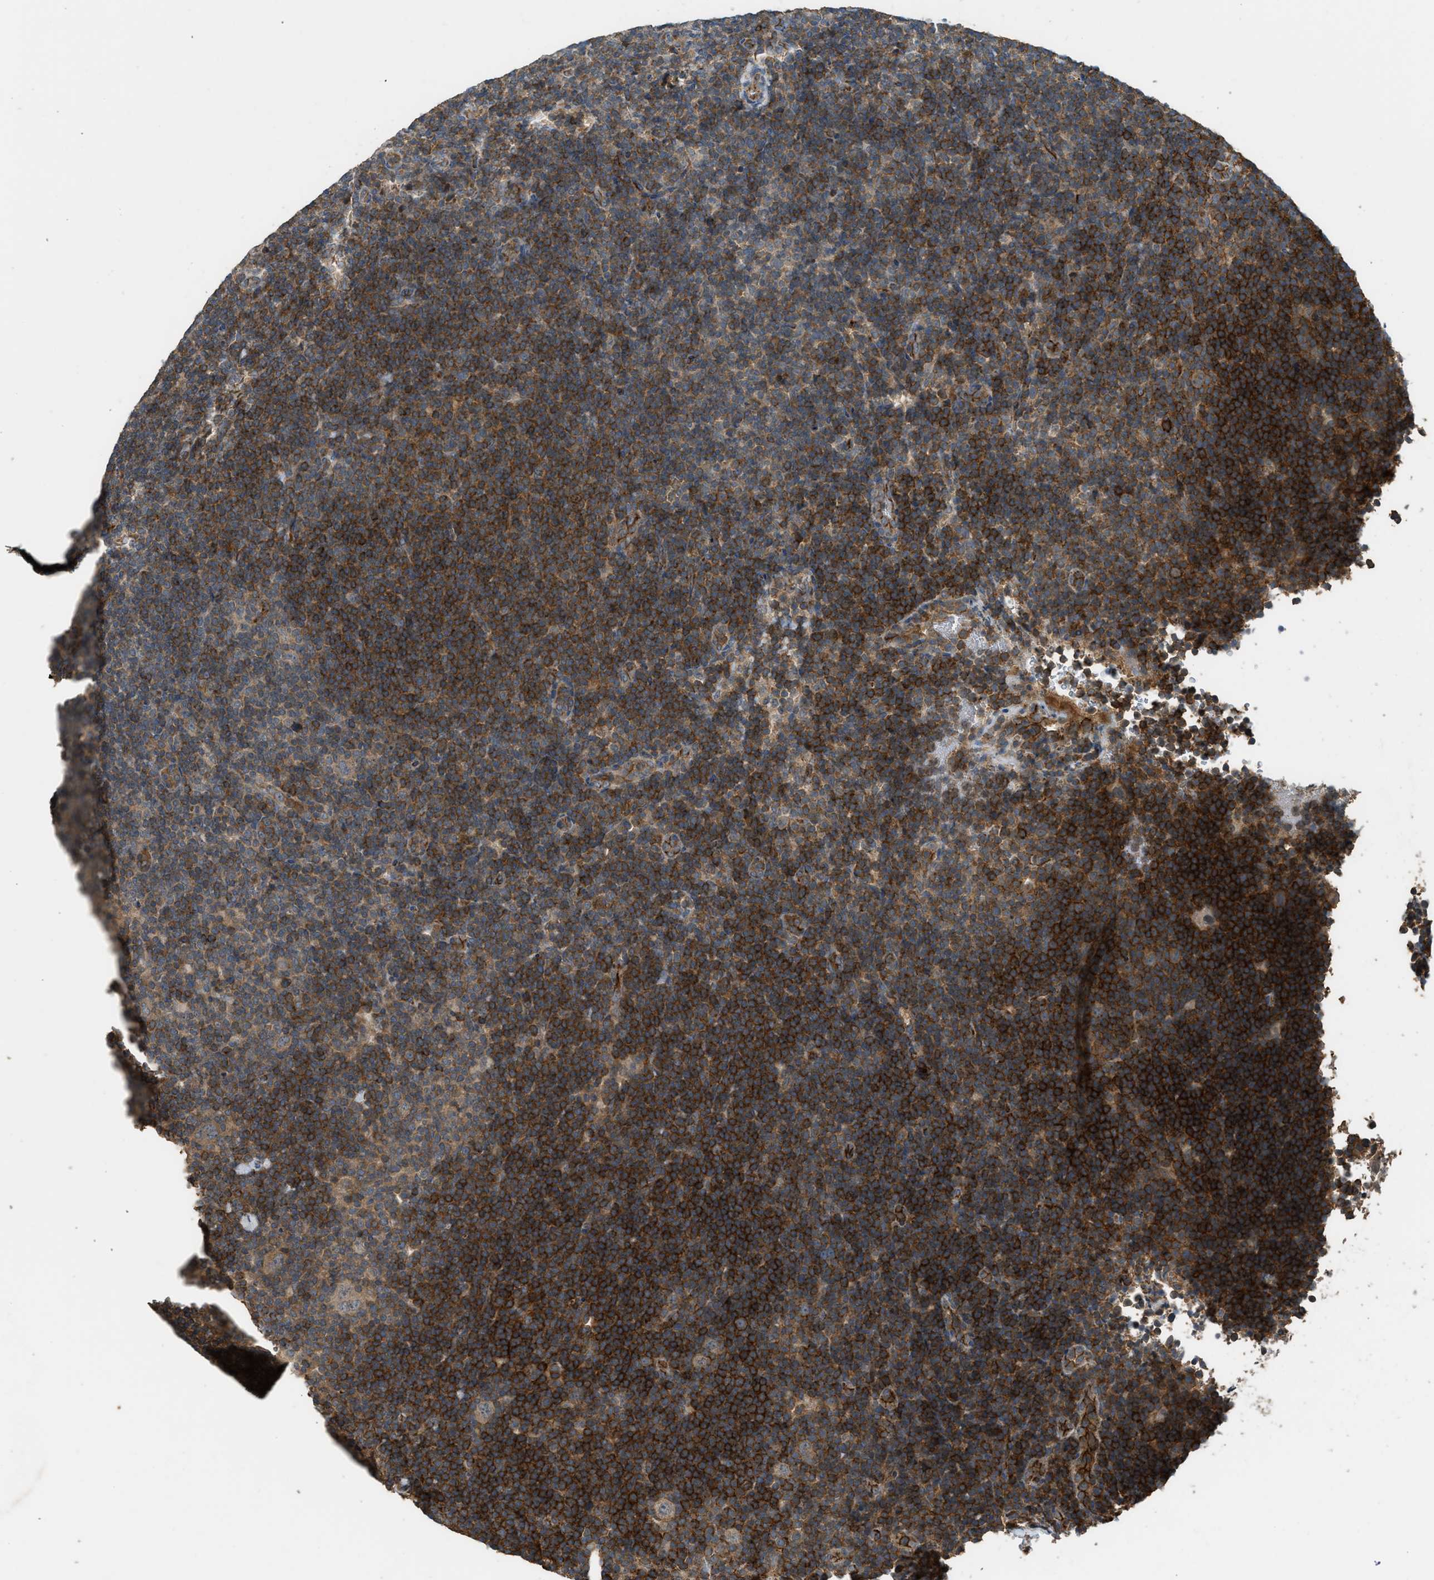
{"staining": {"intensity": "weak", "quantity": ">75%", "location": "cytoplasmic/membranous"}, "tissue": "lymphoma", "cell_type": "Tumor cells", "image_type": "cancer", "snomed": [{"axis": "morphology", "description": "Hodgkin's disease, NOS"}, {"axis": "topography", "description": "Lymph node"}], "caption": "Hodgkin's disease tissue exhibits weak cytoplasmic/membranous expression in about >75% of tumor cells, visualized by immunohistochemistry. Immunohistochemistry stains the protein of interest in brown and the nuclei are stained blue.", "gene": "HIP1R", "patient": {"sex": "female", "age": 57}}